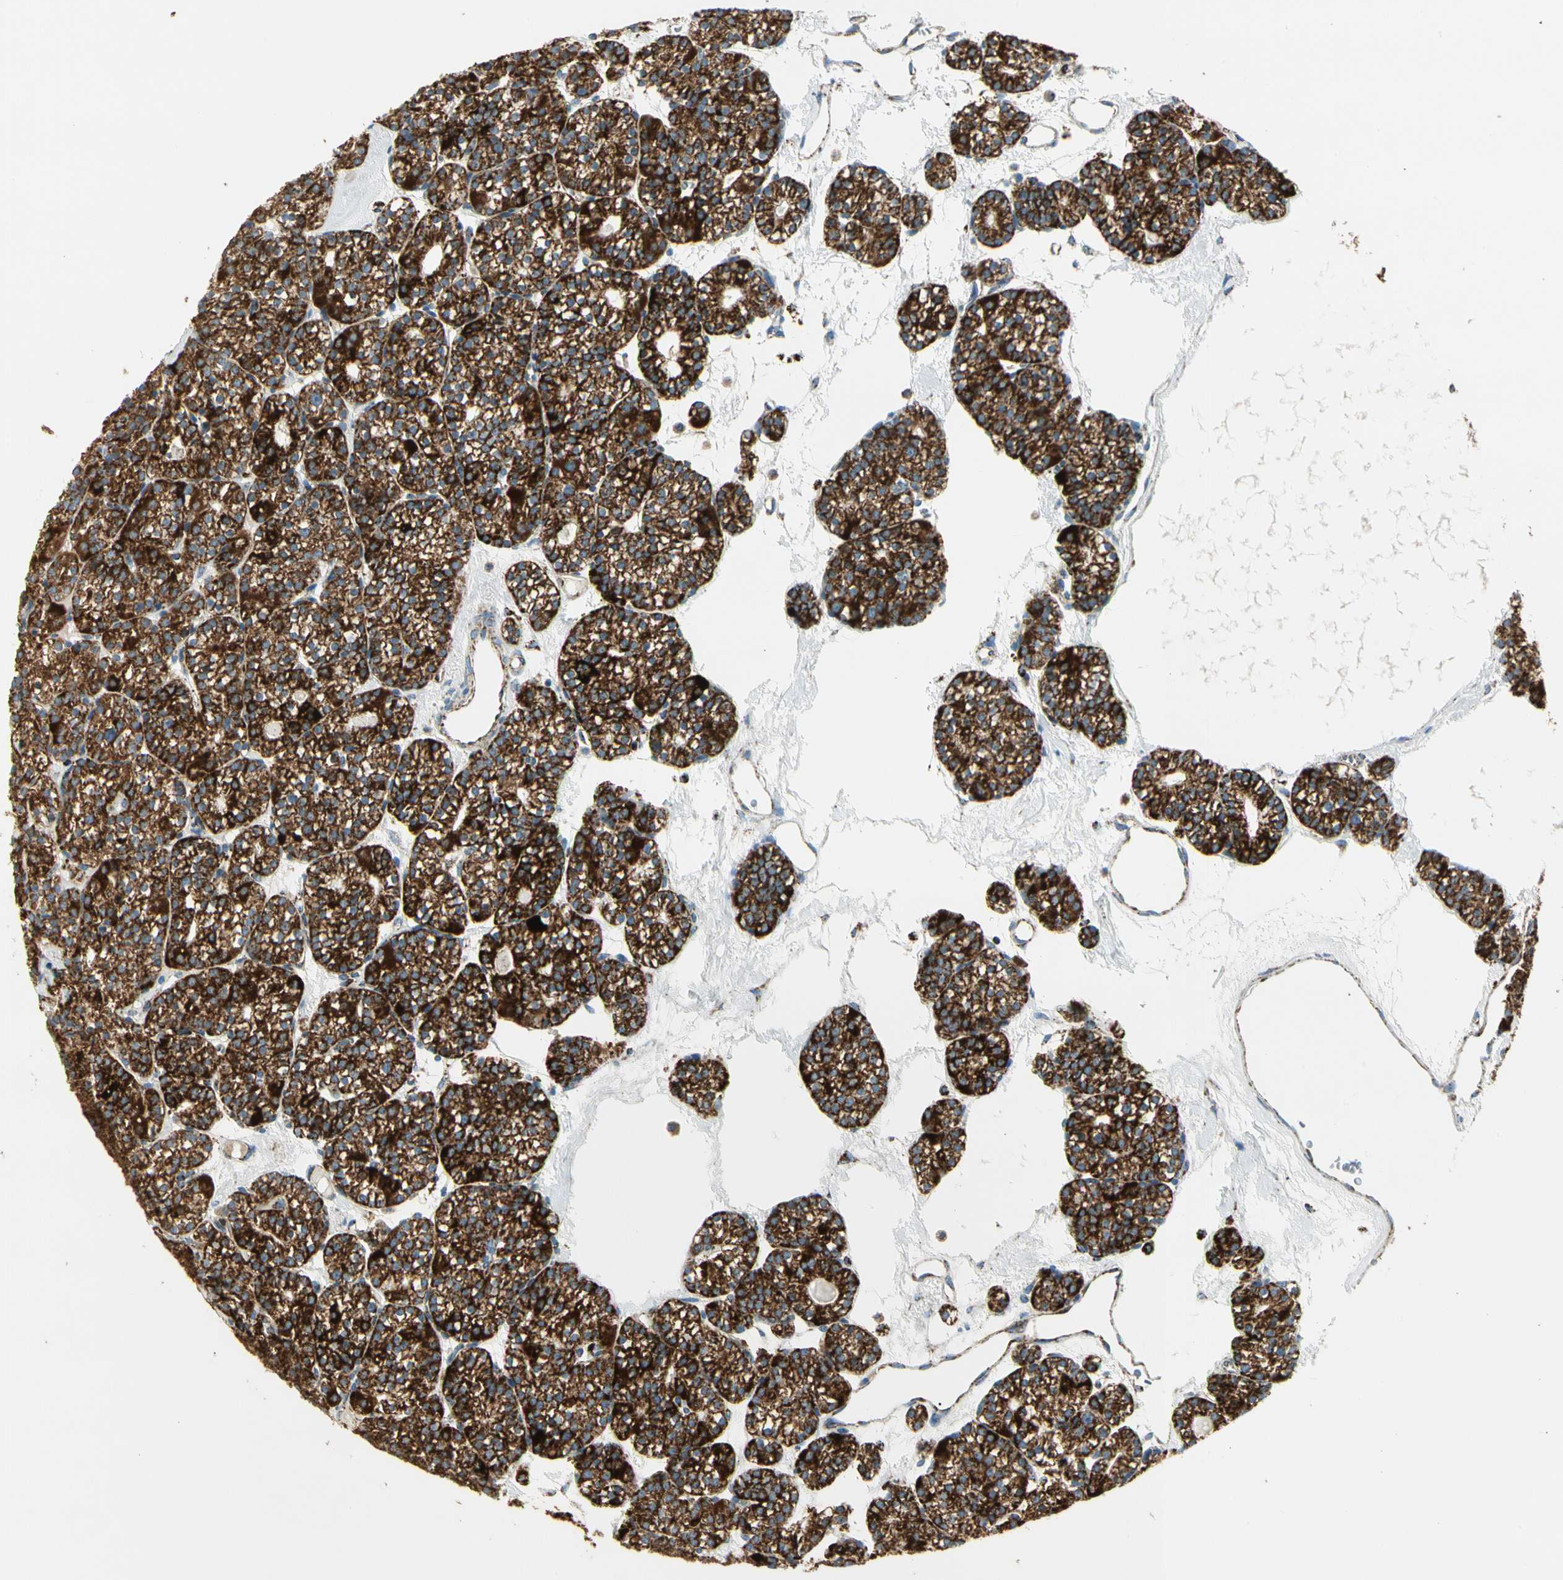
{"staining": {"intensity": "strong", "quantity": ">75%", "location": "cytoplasmic/membranous"}, "tissue": "parathyroid gland", "cell_type": "Glandular cells", "image_type": "normal", "snomed": [{"axis": "morphology", "description": "Normal tissue, NOS"}, {"axis": "topography", "description": "Parathyroid gland"}], "caption": "IHC micrograph of normal parathyroid gland stained for a protein (brown), which demonstrates high levels of strong cytoplasmic/membranous positivity in approximately >75% of glandular cells.", "gene": "ME2", "patient": {"sex": "female", "age": 64}}